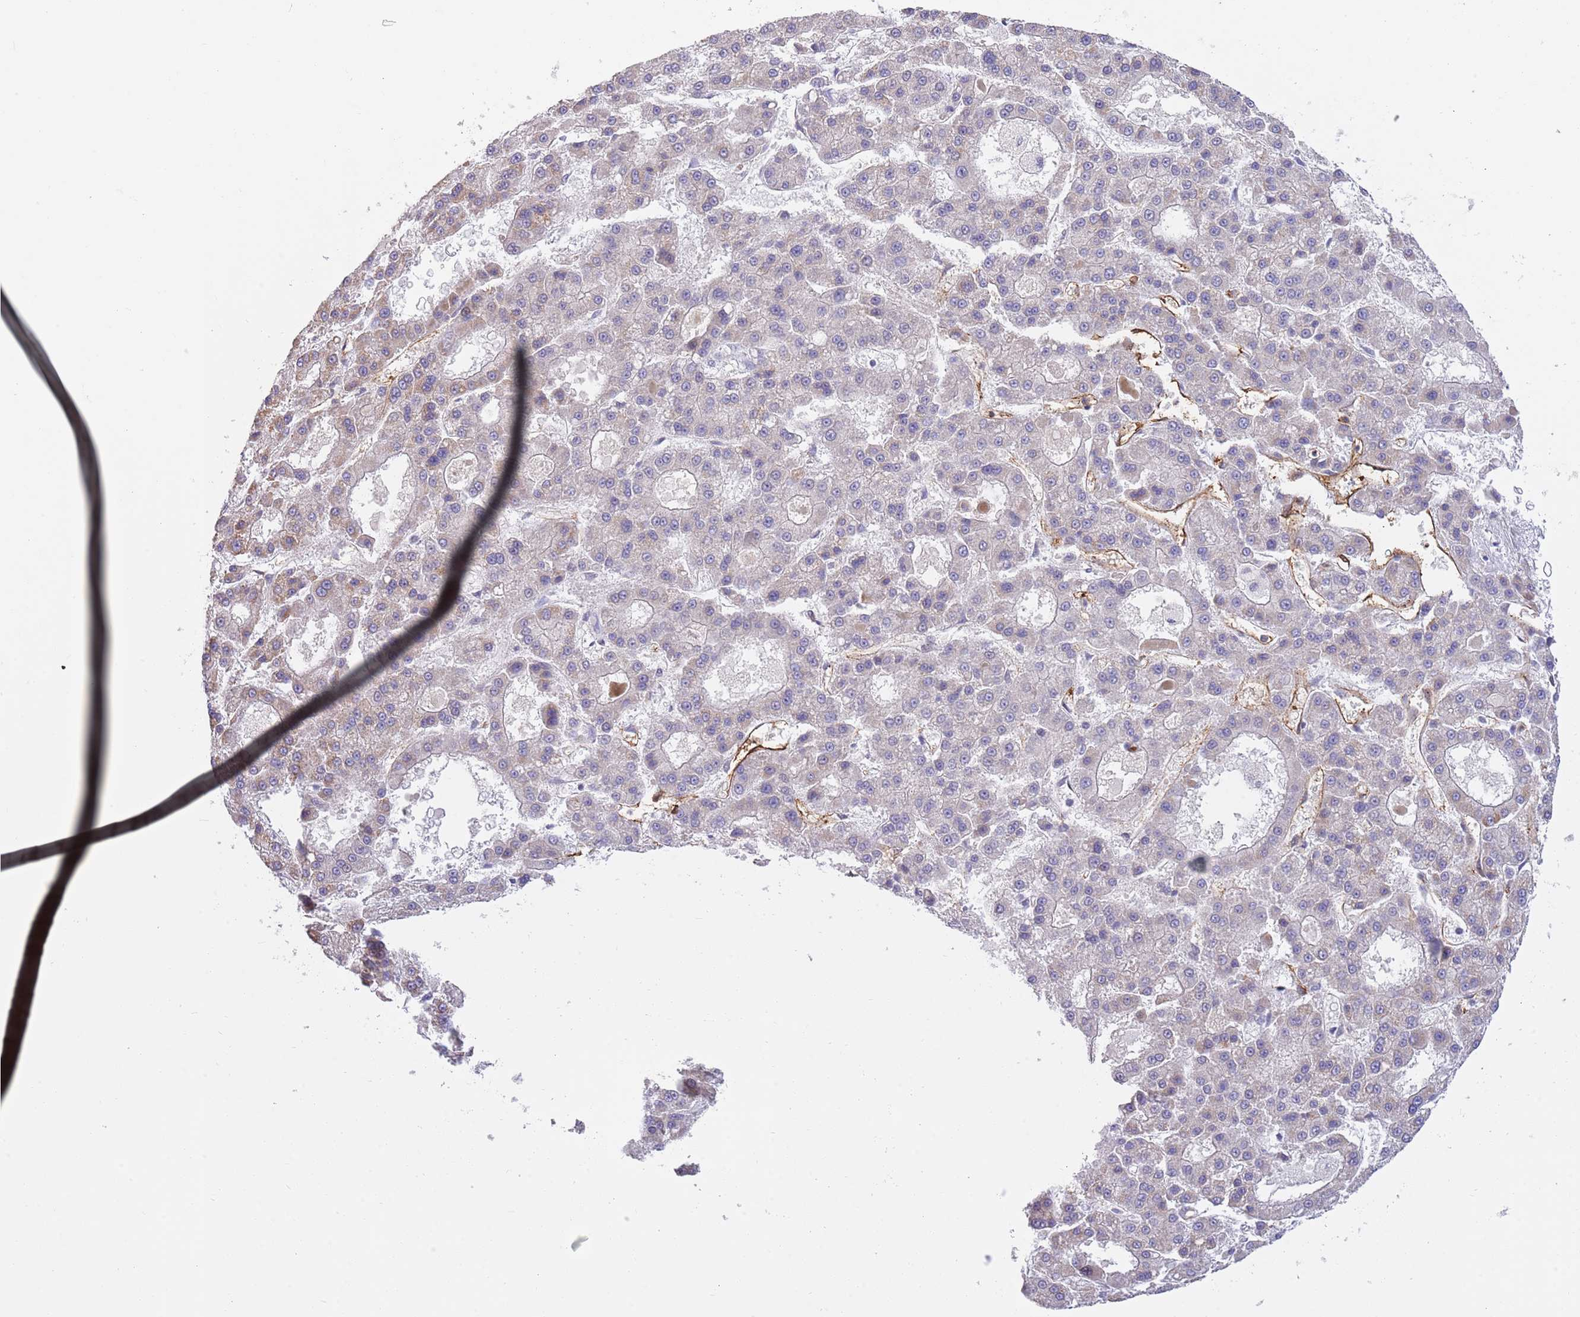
{"staining": {"intensity": "weak", "quantity": "<25%", "location": "cytoplasmic/membranous"}, "tissue": "liver cancer", "cell_type": "Tumor cells", "image_type": "cancer", "snomed": [{"axis": "morphology", "description": "Carcinoma, Hepatocellular, NOS"}, {"axis": "topography", "description": "Liver"}], "caption": "High power microscopy photomicrograph of an IHC micrograph of liver cancer (hepatocellular carcinoma), revealing no significant expression in tumor cells.", "gene": "RFX1", "patient": {"sex": "male", "age": 70}}